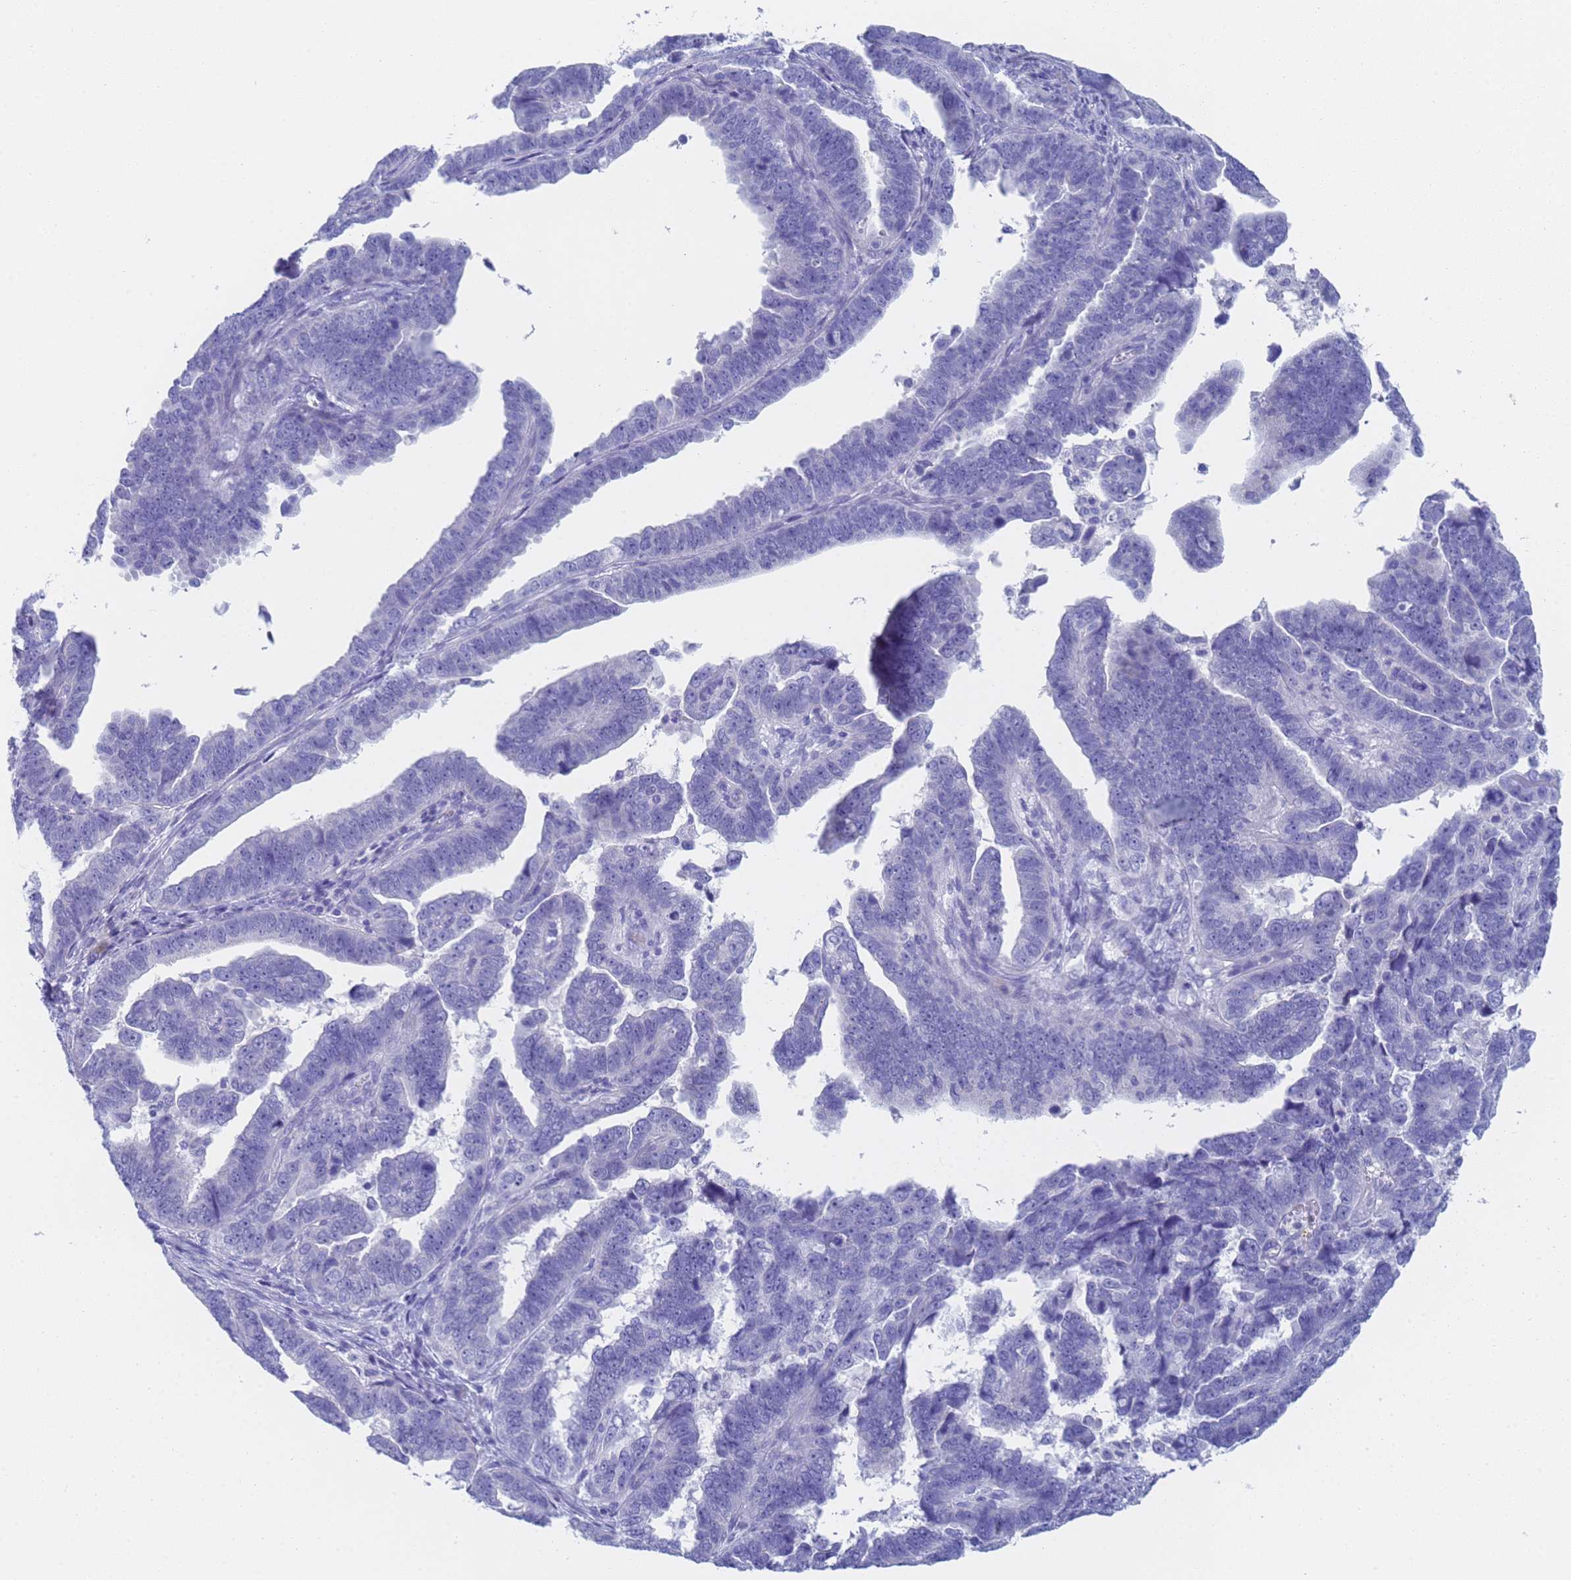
{"staining": {"intensity": "negative", "quantity": "none", "location": "none"}, "tissue": "endometrial cancer", "cell_type": "Tumor cells", "image_type": "cancer", "snomed": [{"axis": "morphology", "description": "Adenocarcinoma, NOS"}, {"axis": "topography", "description": "Endometrium"}], "caption": "This is a micrograph of immunohistochemistry staining of endometrial cancer (adenocarcinoma), which shows no staining in tumor cells.", "gene": "STATH", "patient": {"sex": "female", "age": 75}}